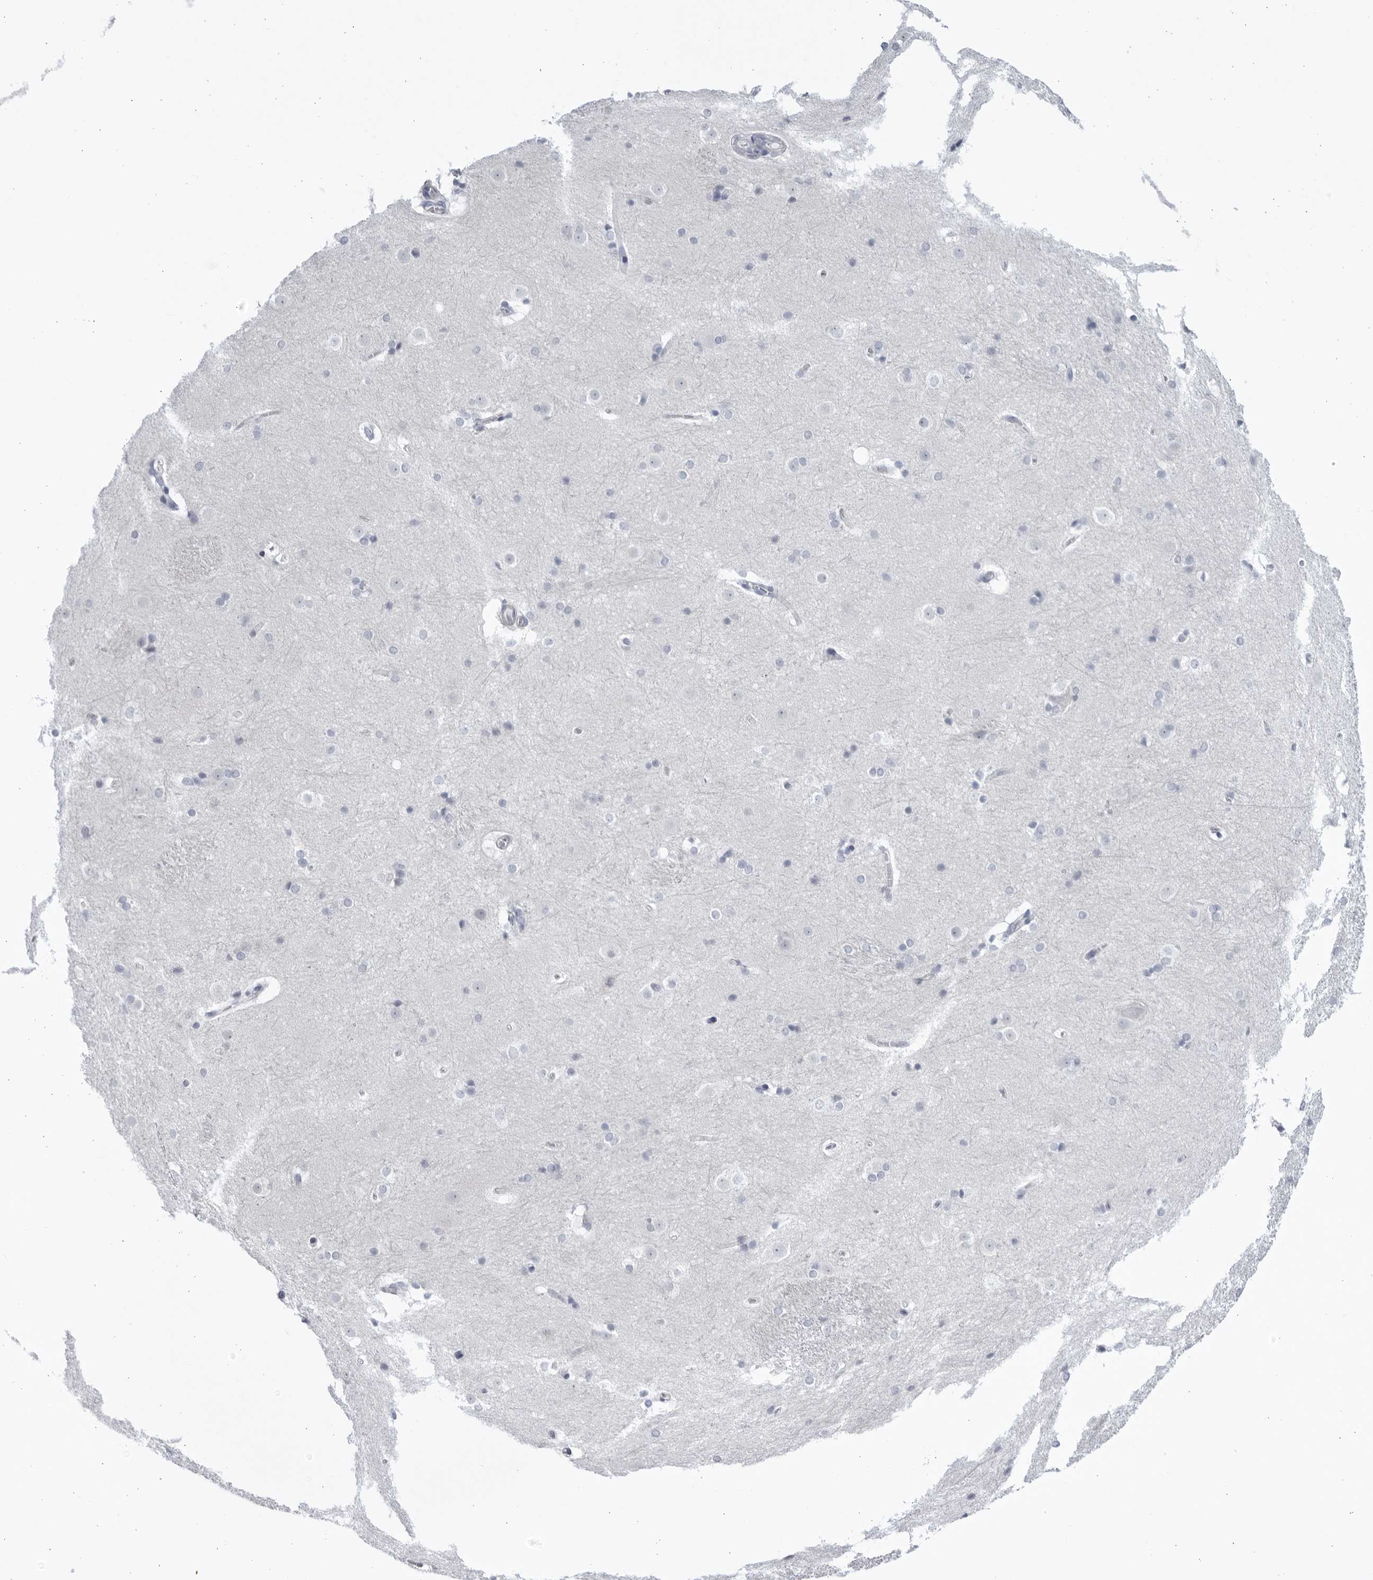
{"staining": {"intensity": "negative", "quantity": "none", "location": "none"}, "tissue": "caudate", "cell_type": "Glial cells", "image_type": "normal", "snomed": [{"axis": "morphology", "description": "Normal tissue, NOS"}, {"axis": "topography", "description": "Lateral ventricle wall"}], "caption": "IHC of unremarkable human caudate exhibits no staining in glial cells.", "gene": "CCDC181", "patient": {"sex": "female", "age": 19}}